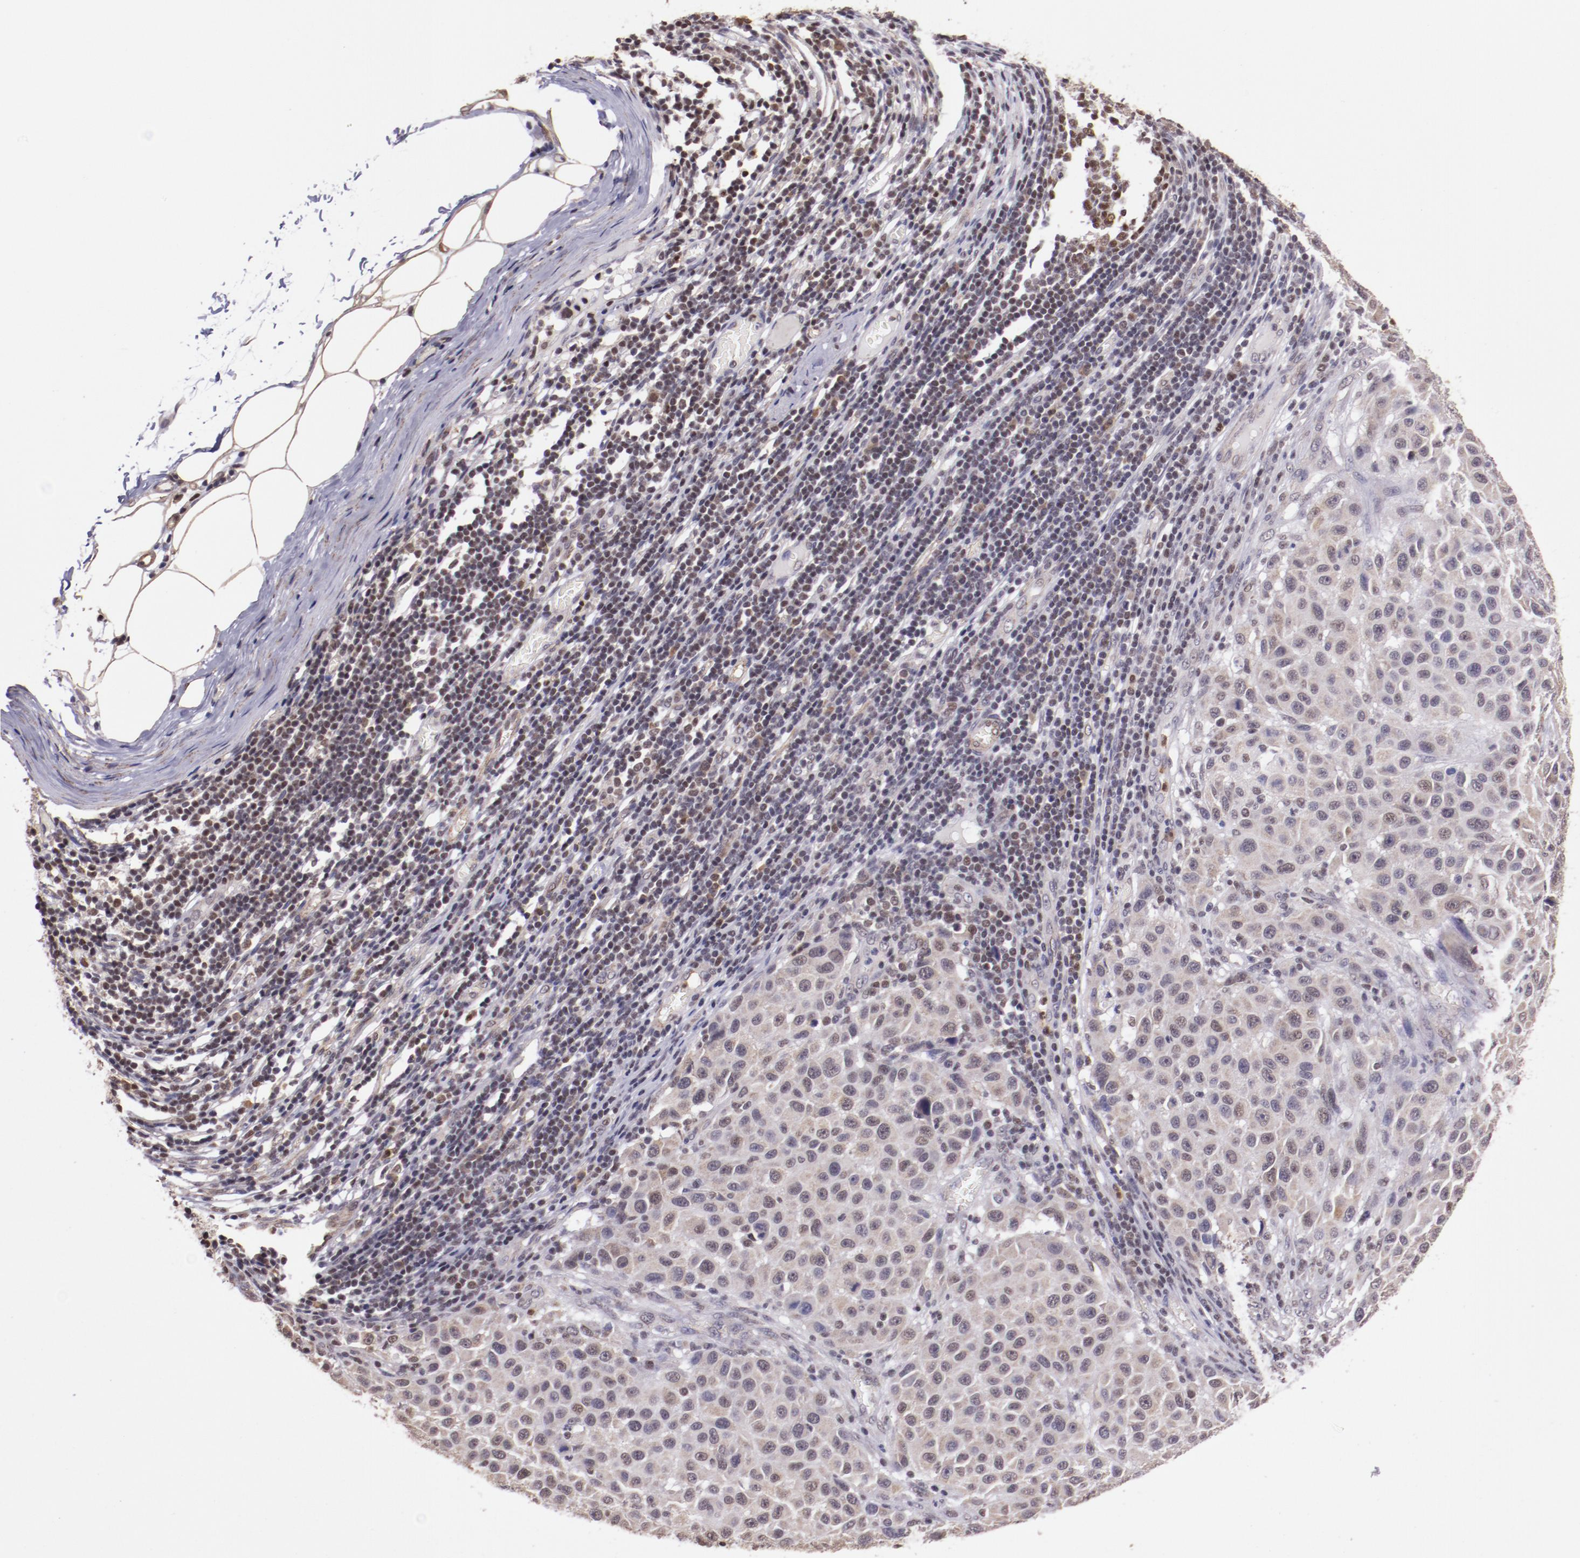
{"staining": {"intensity": "weak", "quantity": ">75%", "location": "cytoplasmic/membranous"}, "tissue": "melanoma", "cell_type": "Tumor cells", "image_type": "cancer", "snomed": [{"axis": "morphology", "description": "Malignant melanoma, Metastatic site"}, {"axis": "topography", "description": "Lymph node"}], "caption": "High-power microscopy captured an IHC image of melanoma, revealing weak cytoplasmic/membranous expression in approximately >75% of tumor cells.", "gene": "ELF1", "patient": {"sex": "male", "age": 61}}